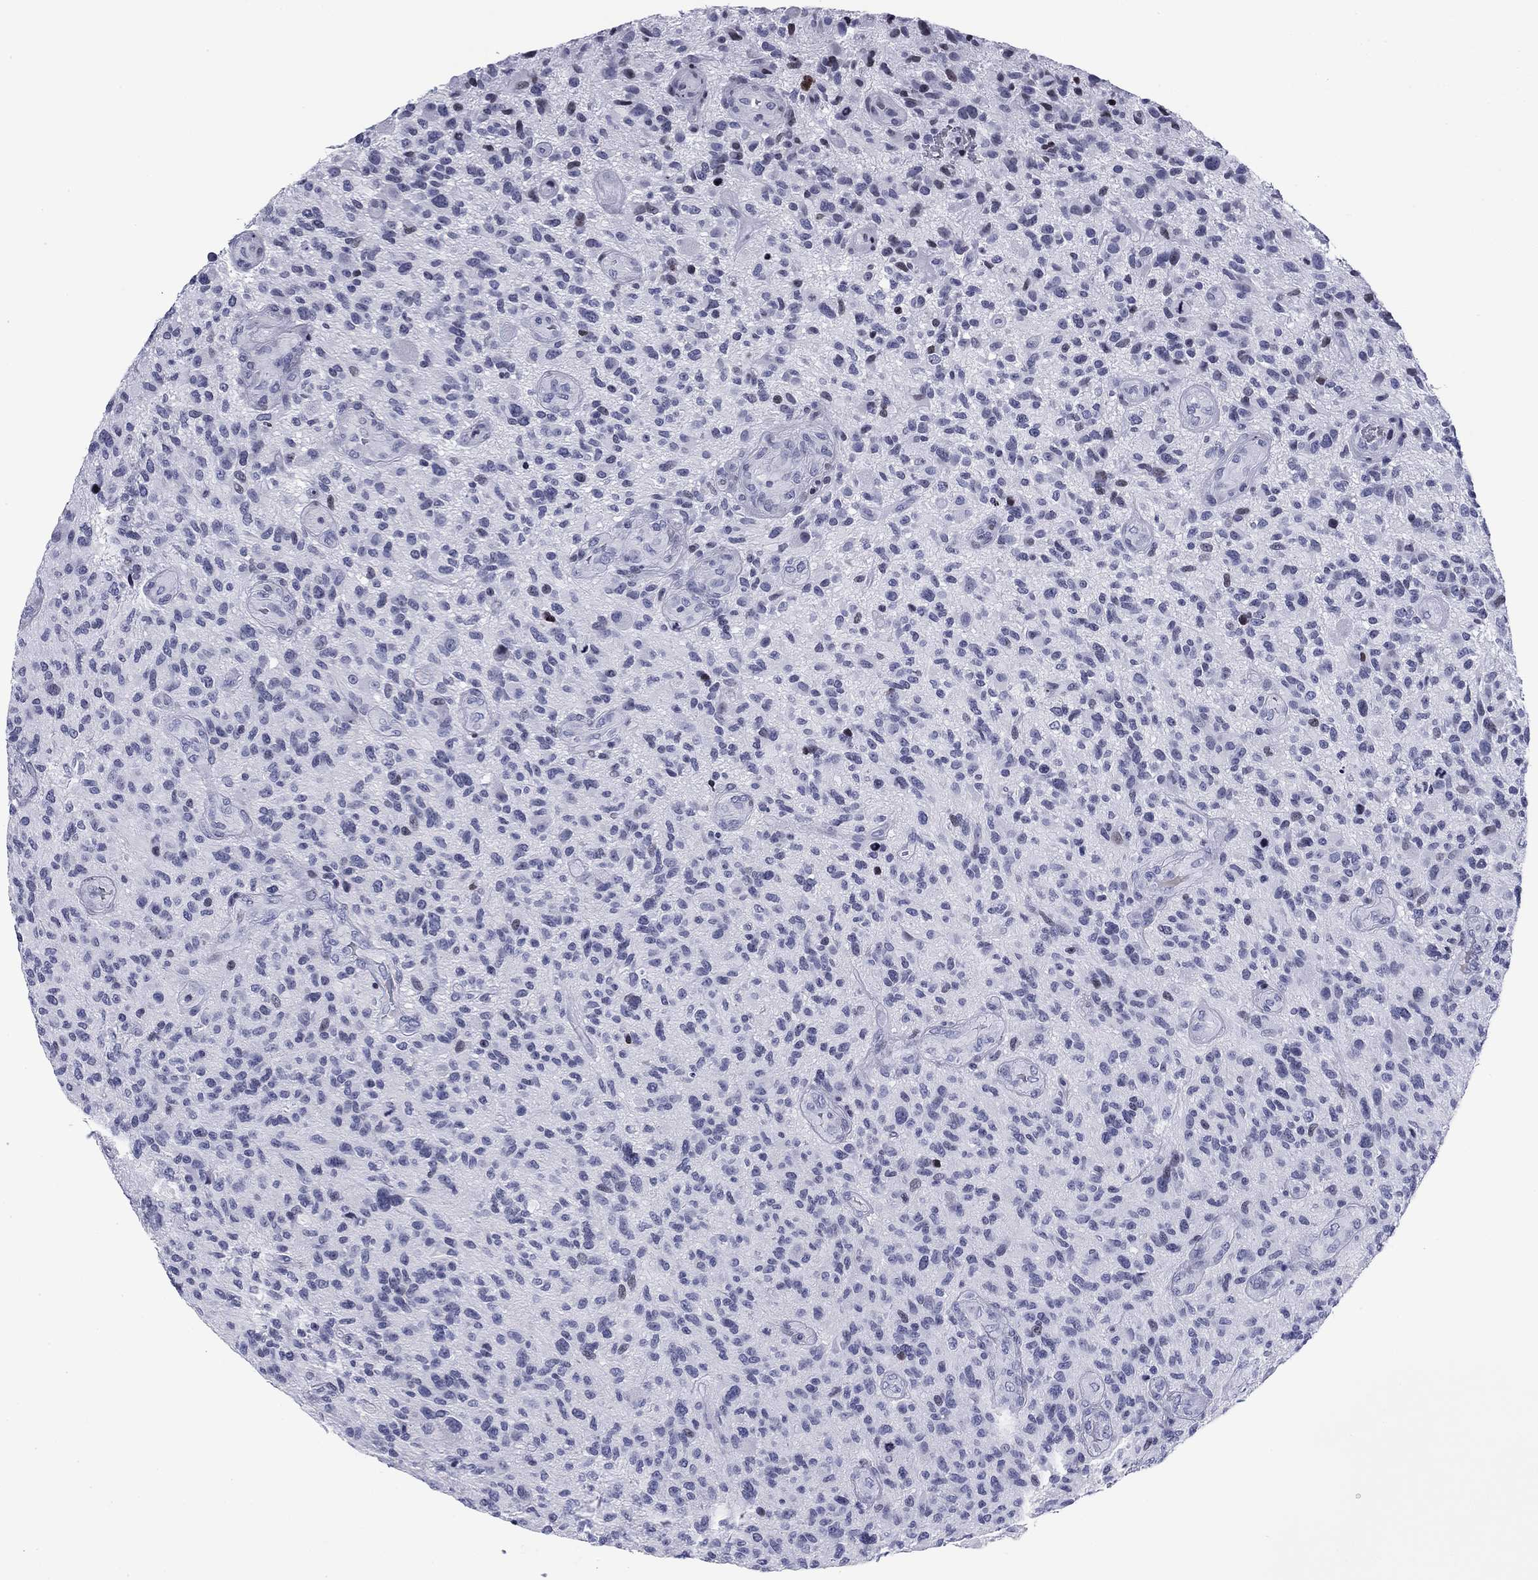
{"staining": {"intensity": "negative", "quantity": "none", "location": "none"}, "tissue": "glioma", "cell_type": "Tumor cells", "image_type": "cancer", "snomed": [{"axis": "morphology", "description": "Glioma, malignant, High grade"}, {"axis": "topography", "description": "Brain"}], "caption": "Malignant high-grade glioma stained for a protein using immunohistochemistry demonstrates no positivity tumor cells.", "gene": "CCDC144A", "patient": {"sex": "male", "age": 47}}